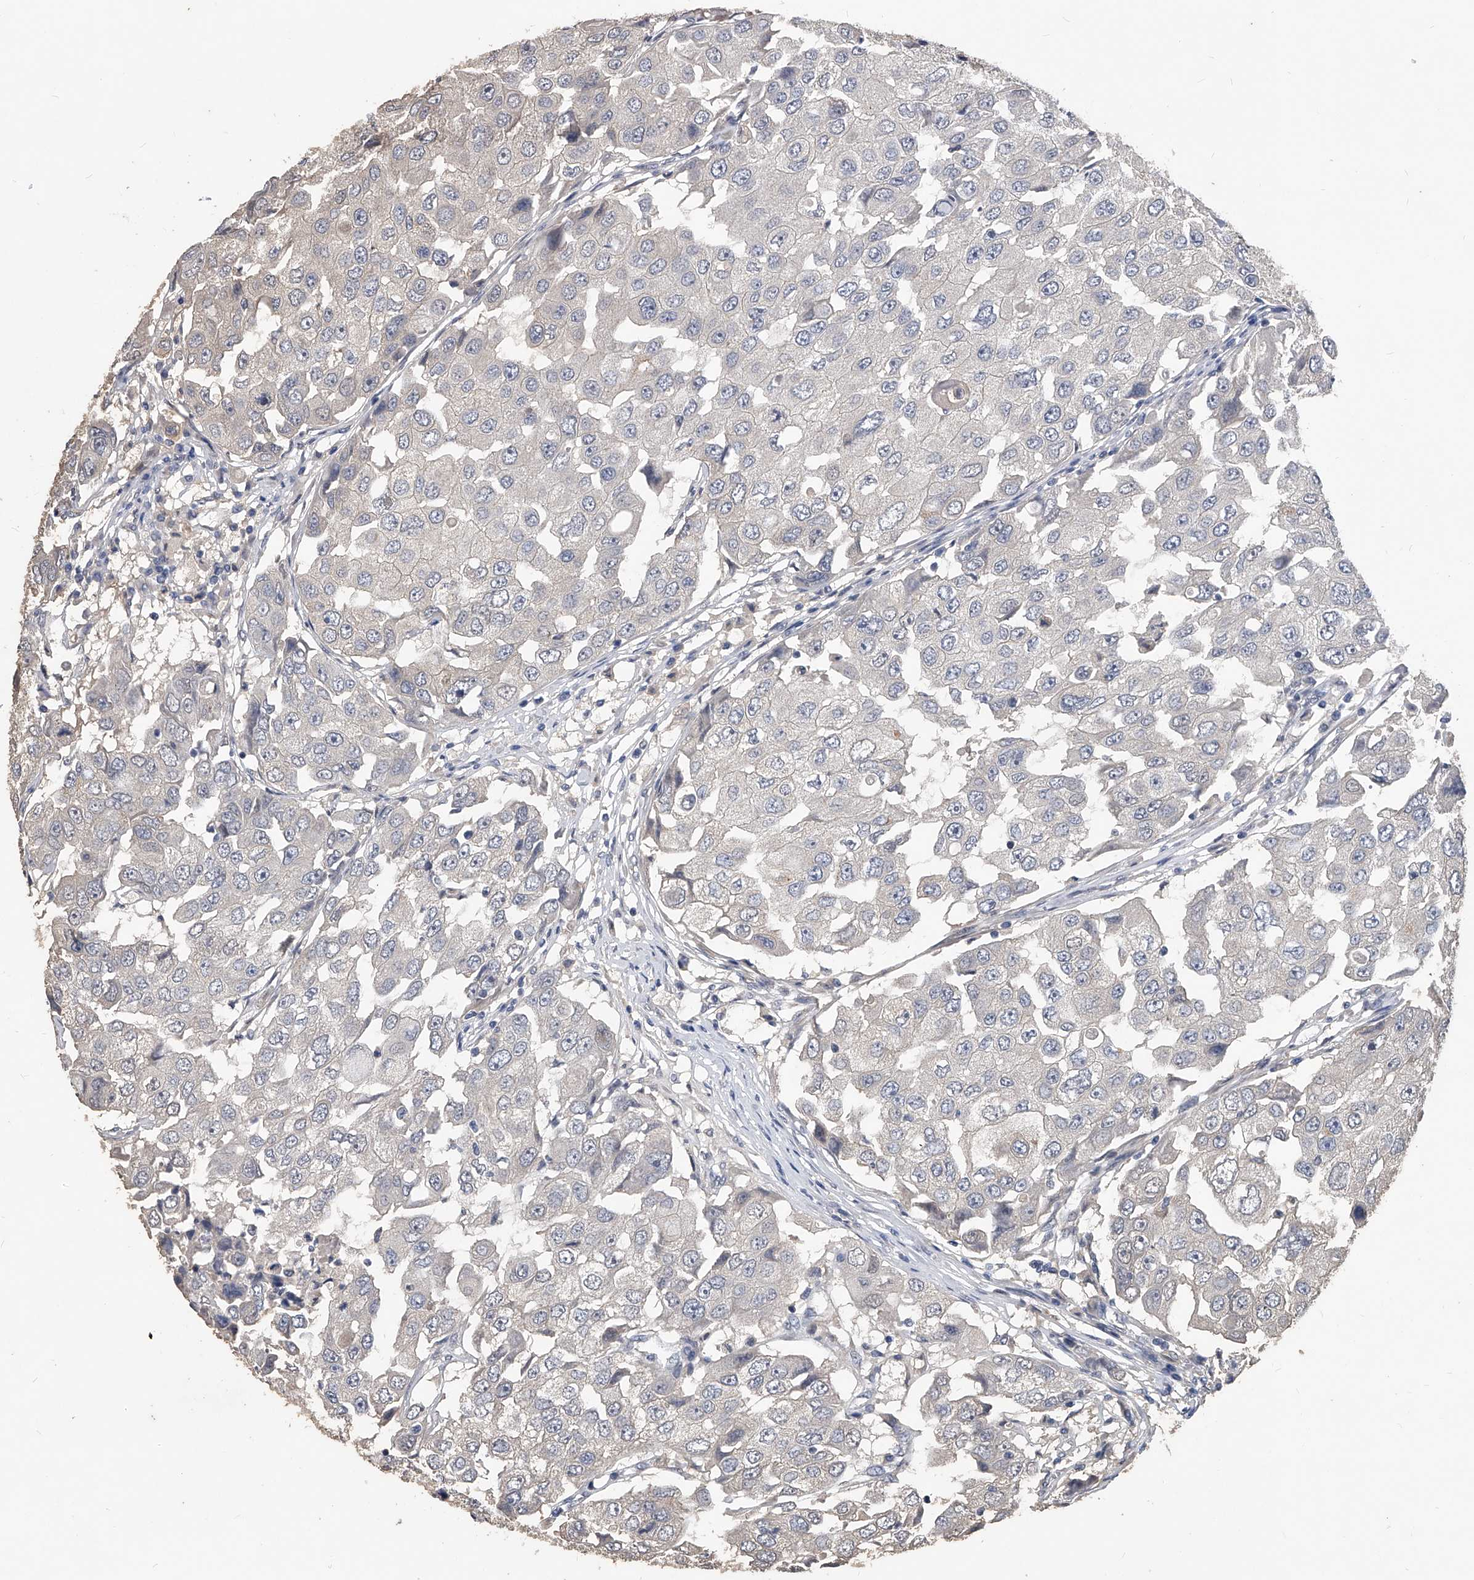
{"staining": {"intensity": "negative", "quantity": "none", "location": "none"}, "tissue": "breast cancer", "cell_type": "Tumor cells", "image_type": "cancer", "snomed": [{"axis": "morphology", "description": "Duct carcinoma"}, {"axis": "topography", "description": "Breast"}], "caption": "Immunohistochemistry image of neoplastic tissue: human infiltrating ductal carcinoma (breast) stained with DAB (3,3'-diaminobenzidine) demonstrates no significant protein expression in tumor cells.", "gene": "HOMER3", "patient": {"sex": "female", "age": 27}}